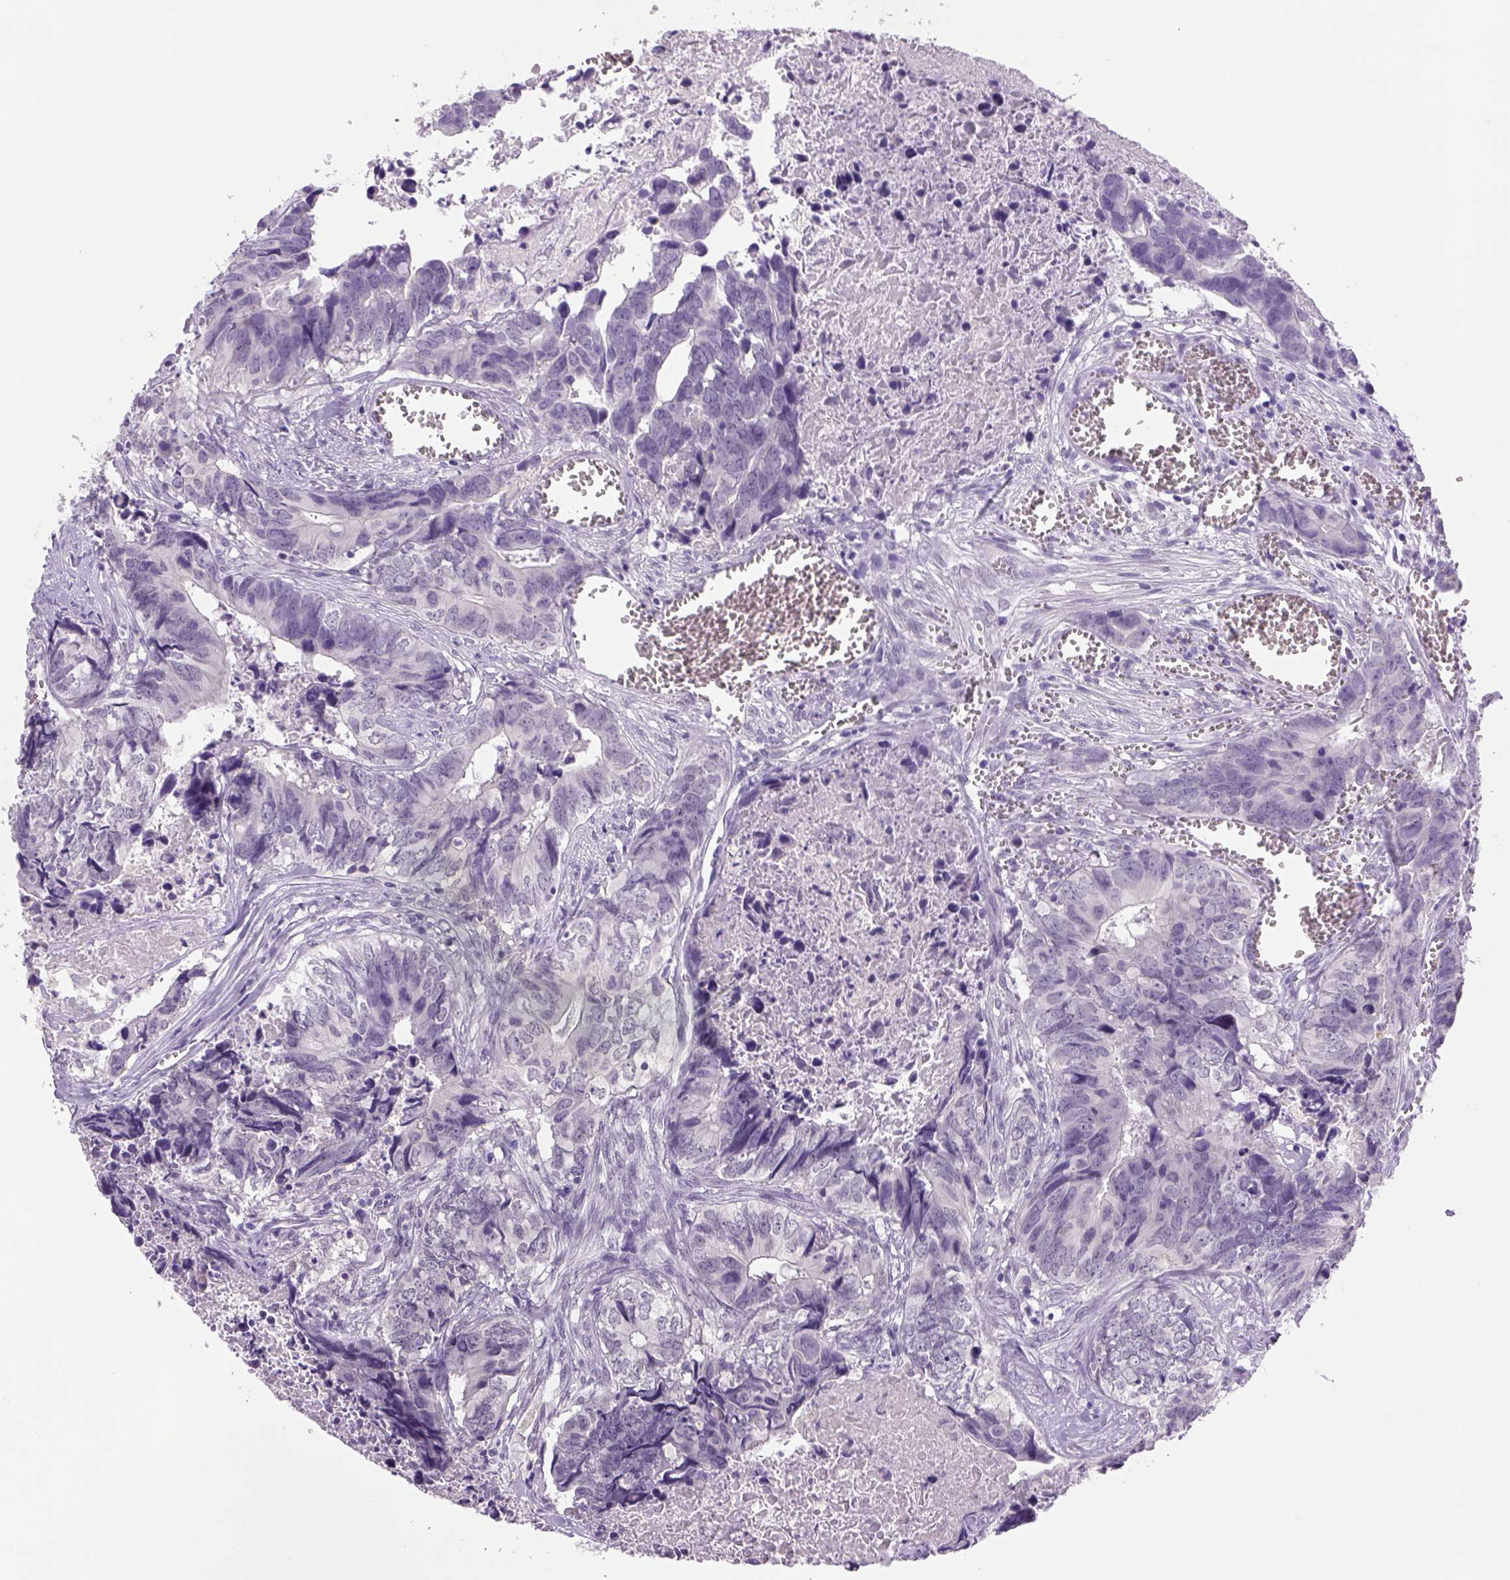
{"staining": {"intensity": "negative", "quantity": "none", "location": "none"}, "tissue": "colorectal cancer", "cell_type": "Tumor cells", "image_type": "cancer", "snomed": [{"axis": "morphology", "description": "Adenocarcinoma, NOS"}, {"axis": "topography", "description": "Colon"}], "caption": "An immunohistochemistry (IHC) photomicrograph of colorectal cancer (adenocarcinoma) is shown. There is no staining in tumor cells of colorectal cancer (adenocarcinoma).", "gene": "DBH", "patient": {"sex": "female", "age": 82}}